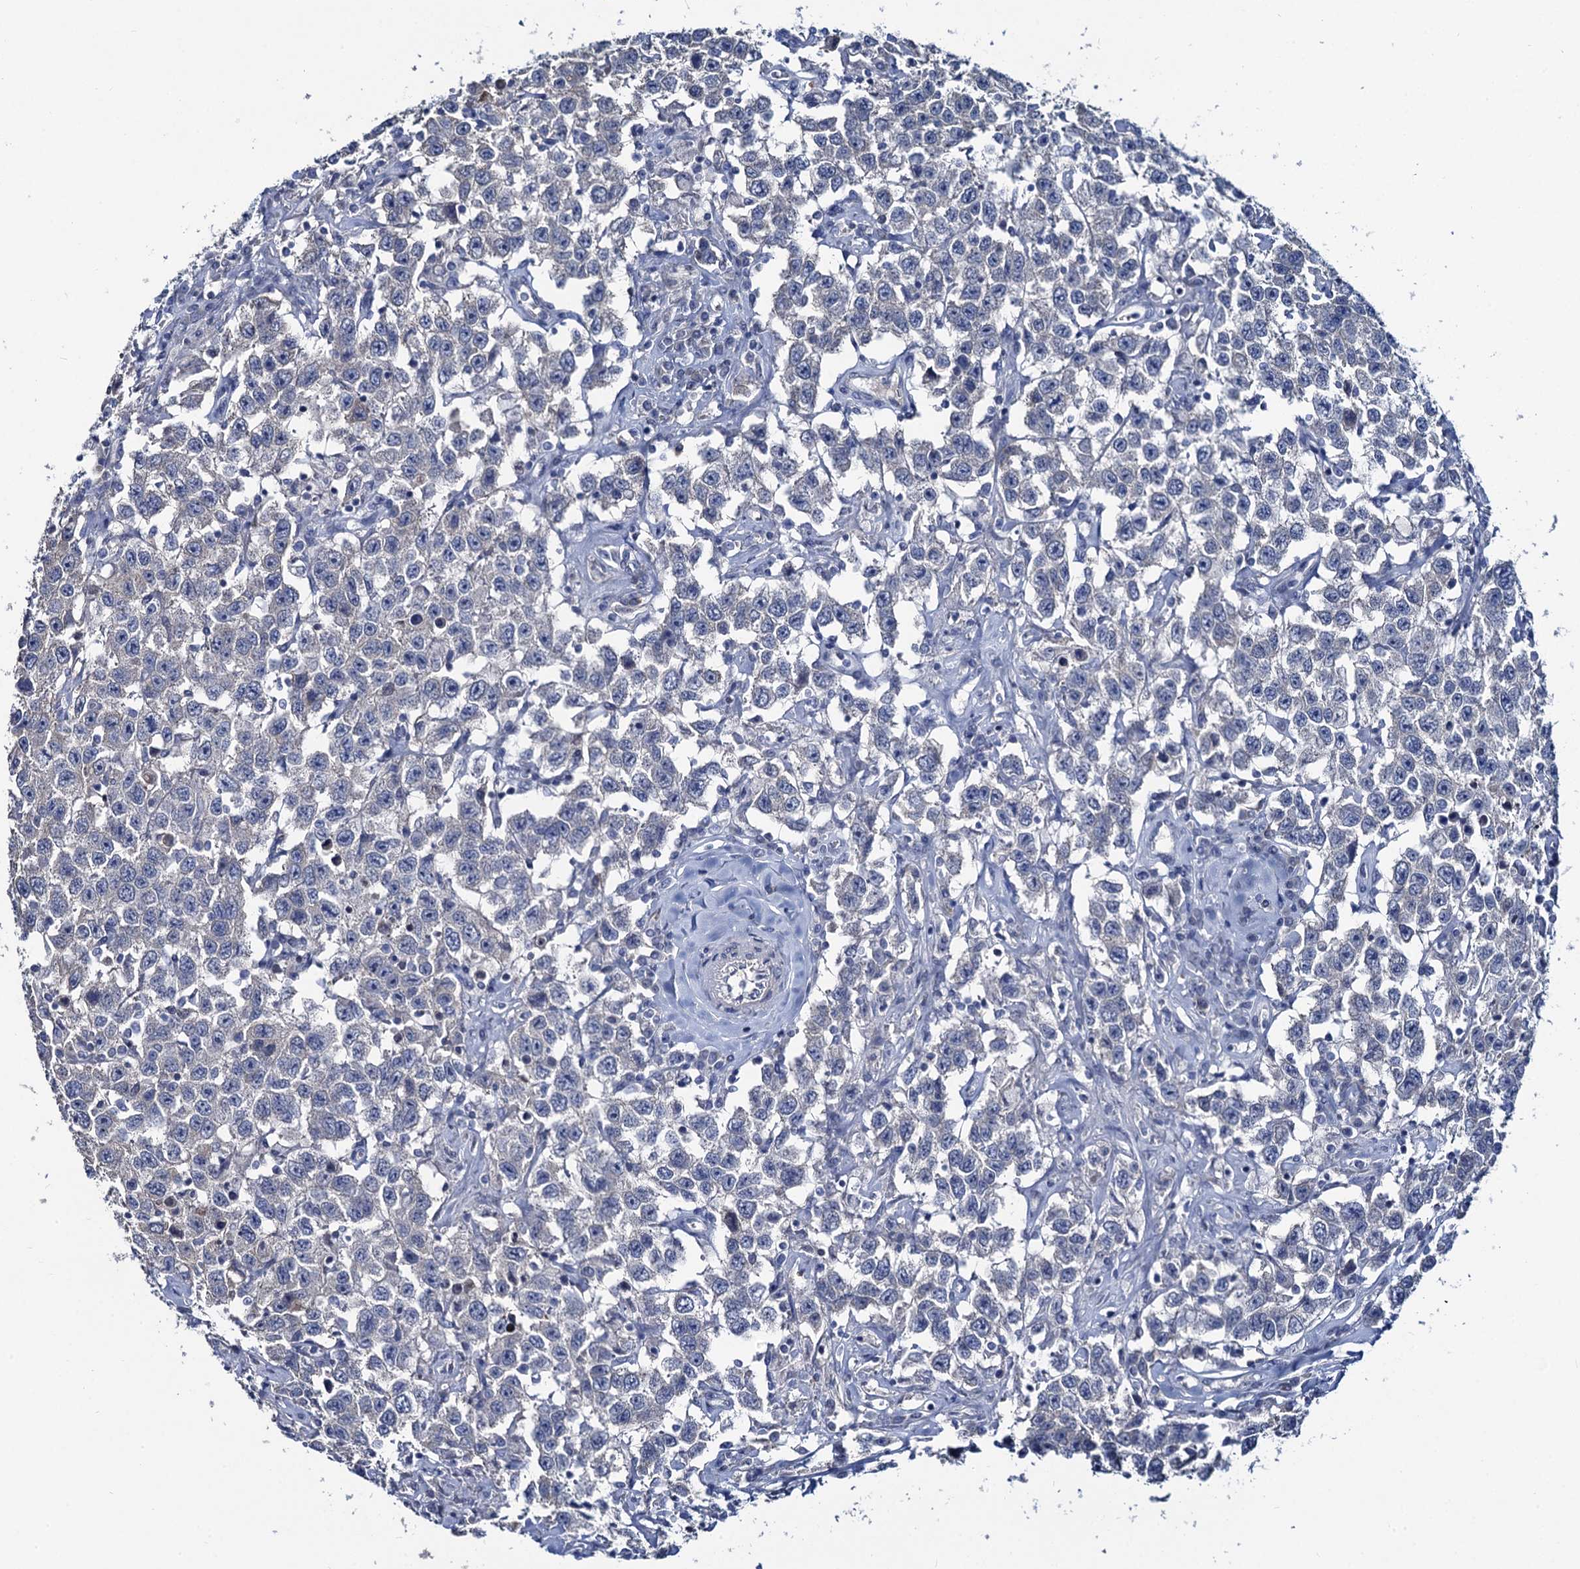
{"staining": {"intensity": "negative", "quantity": "none", "location": "none"}, "tissue": "testis cancer", "cell_type": "Tumor cells", "image_type": "cancer", "snomed": [{"axis": "morphology", "description": "Seminoma, NOS"}, {"axis": "topography", "description": "Testis"}], "caption": "IHC photomicrograph of human seminoma (testis) stained for a protein (brown), which reveals no positivity in tumor cells. (DAB immunohistochemistry, high magnification).", "gene": "TOX3", "patient": {"sex": "male", "age": 41}}